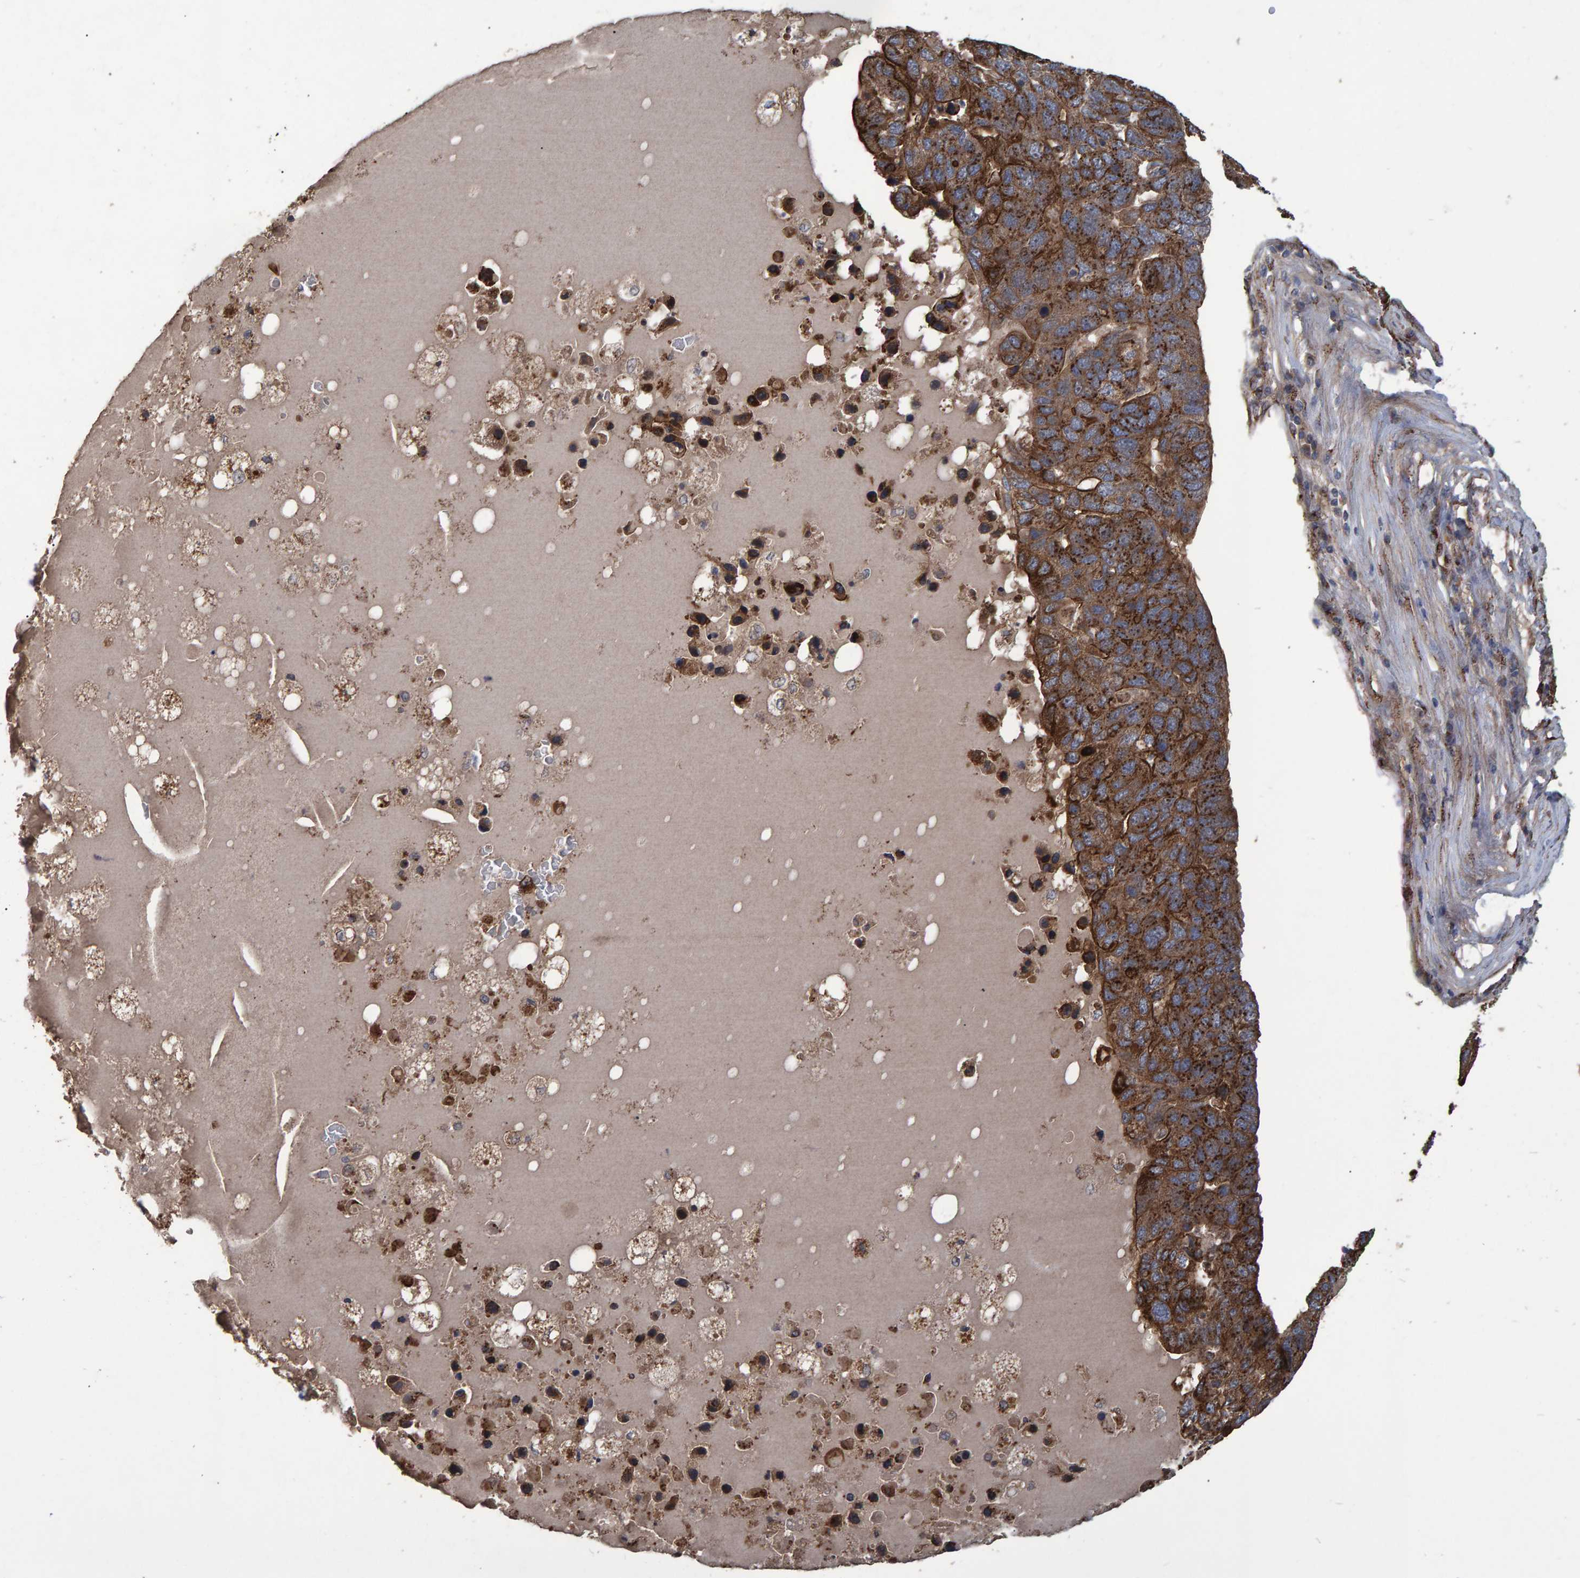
{"staining": {"intensity": "strong", "quantity": ">75%", "location": "cytoplasmic/membranous"}, "tissue": "pancreatic cancer", "cell_type": "Tumor cells", "image_type": "cancer", "snomed": [{"axis": "morphology", "description": "Adenocarcinoma, NOS"}, {"axis": "topography", "description": "Pancreas"}], "caption": "Approximately >75% of tumor cells in human pancreatic cancer (adenocarcinoma) show strong cytoplasmic/membranous protein expression as visualized by brown immunohistochemical staining.", "gene": "TRIM68", "patient": {"sex": "female", "age": 61}}